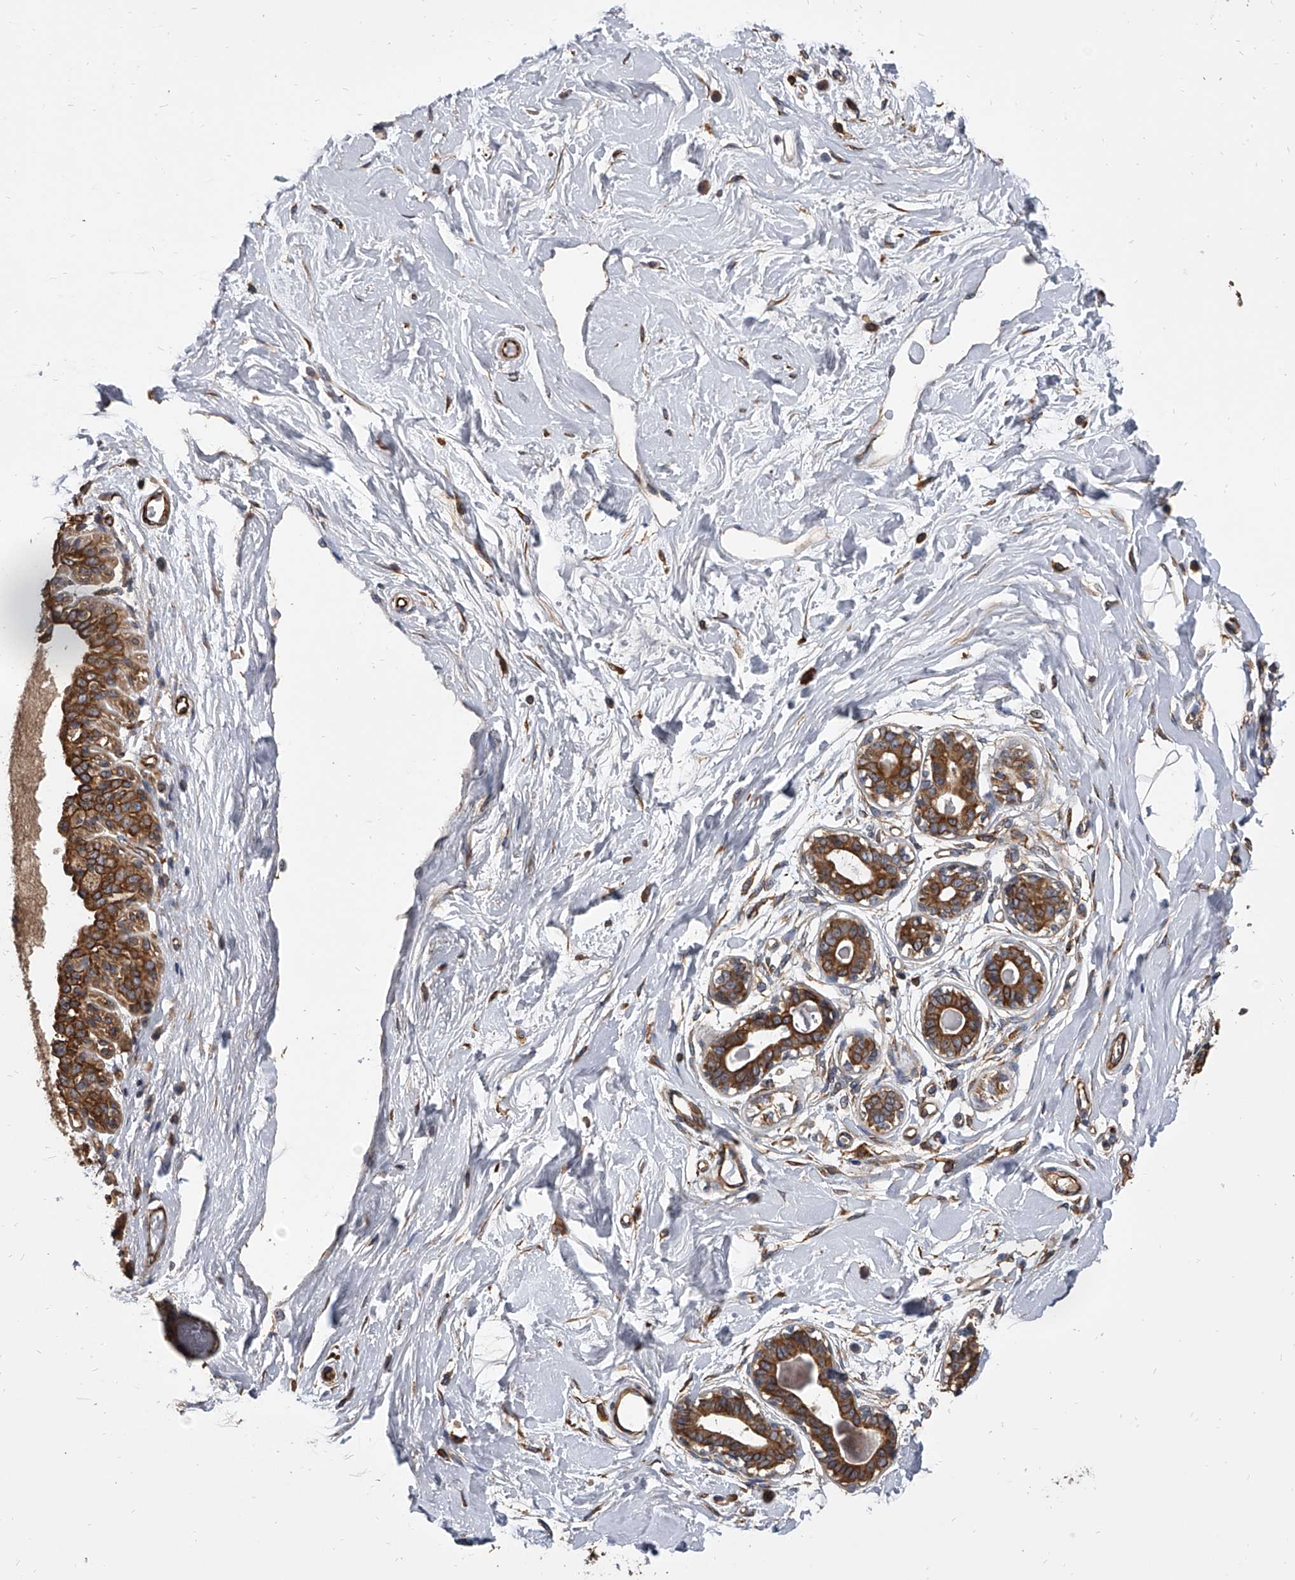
{"staining": {"intensity": "negative", "quantity": "none", "location": "none"}, "tissue": "breast", "cell_type": "Adipocytes", "image_type": "normal", "snomed": [{"axis": "morphology", "description": "Normal tissue, NOS"}, {"axis": "topography", "description": "Breast"}], "caption": "IHC of normal breast reveals no expression in adipocytes.", "gene": "EXOC4", "patient": {"sex": "female", "age": 45}}